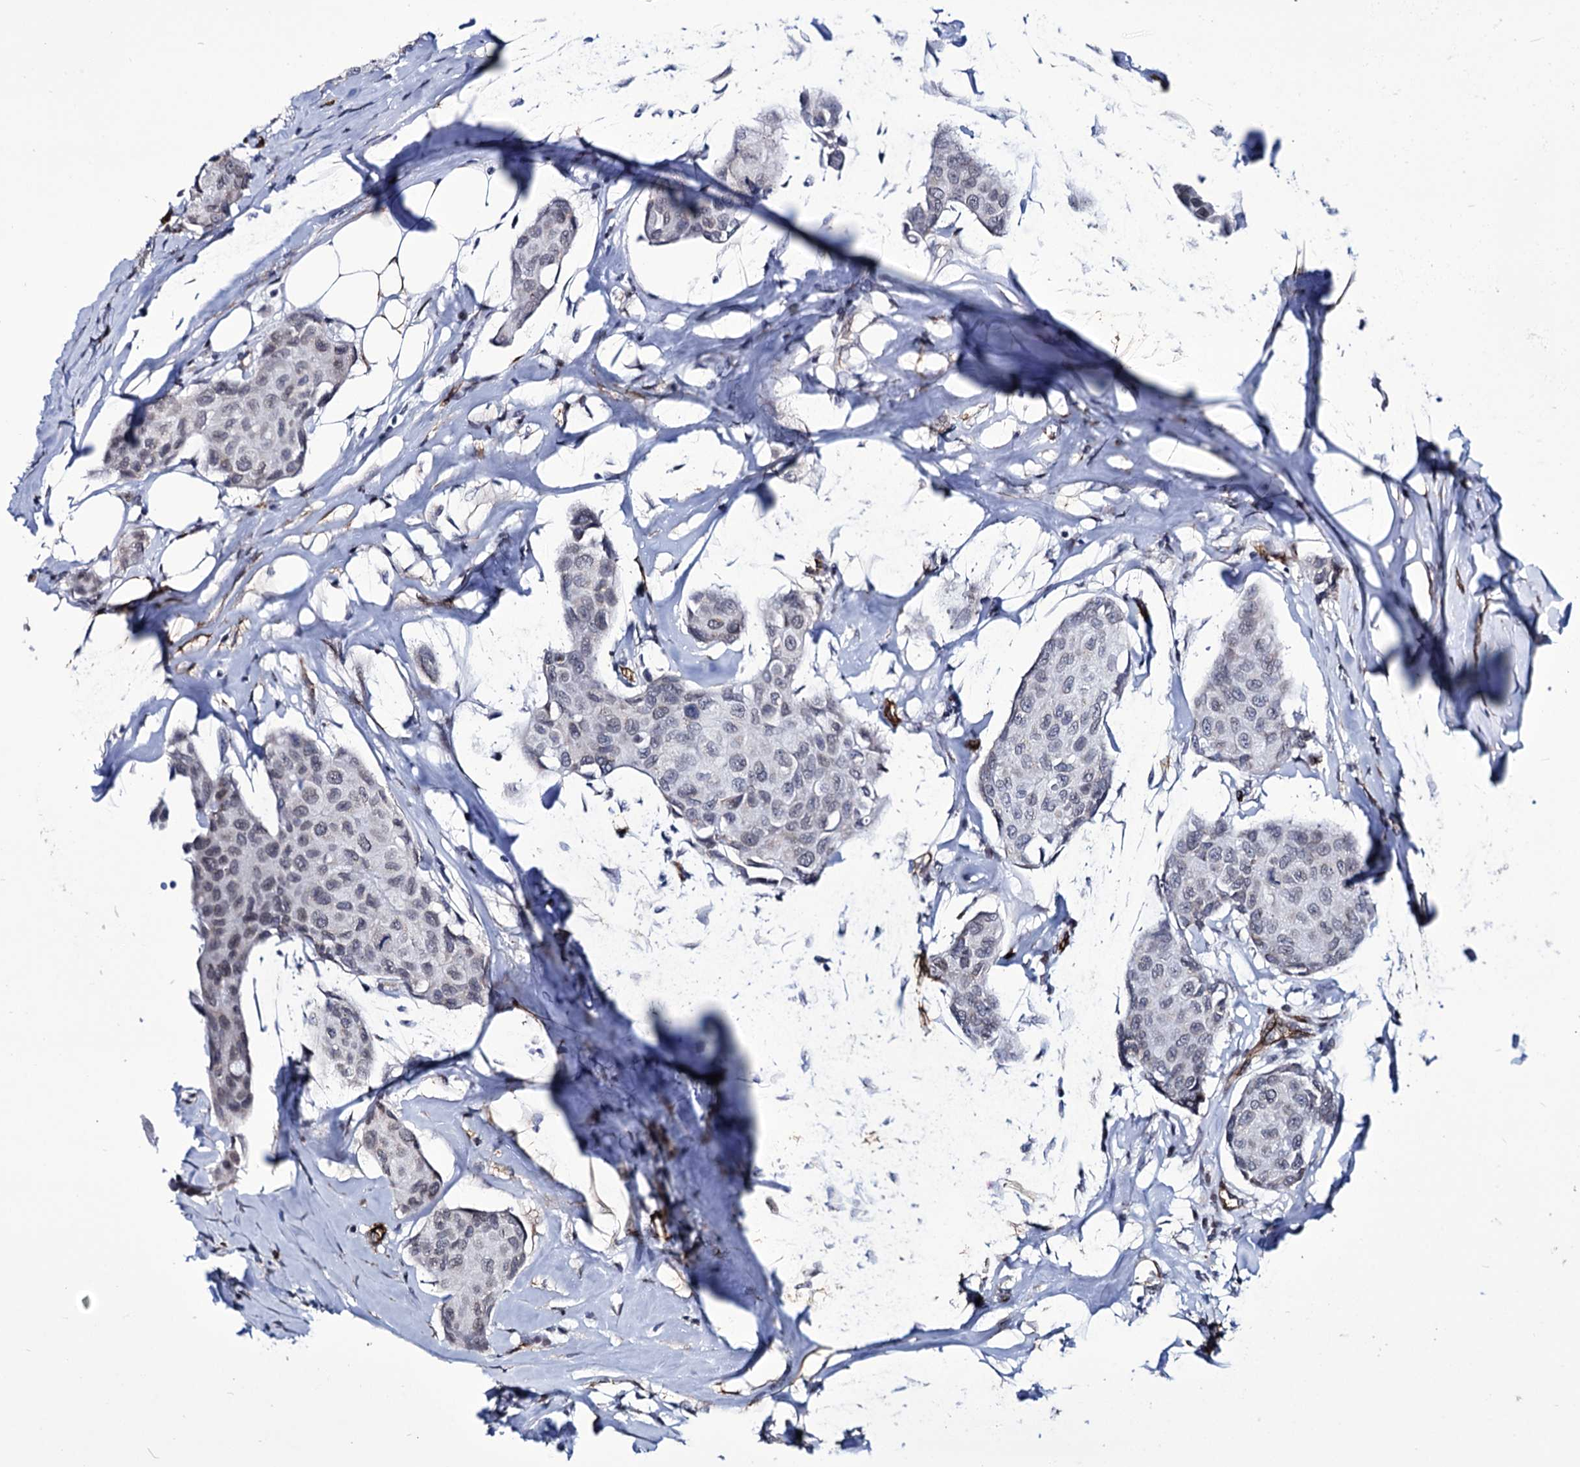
{"staining": {"intensity": "negative", "quantity": "none", "location": "none"}, "tissue": "breast cancer", "cell_type": "Tumor cells", "image_type": "cancer", "snomed": [{"axis": "morphology", "description": "Duct carcinoma"}, {"axis": "topography", "description": "Breast"}], "caption": "There is no significant expression in tumor cells of invasive ductal carcinoma (breast). (IHC, brightfield microscopy, high magnification).", "gene": "ZC3H12C", "patient": {"sex": "female", "age": 80}}